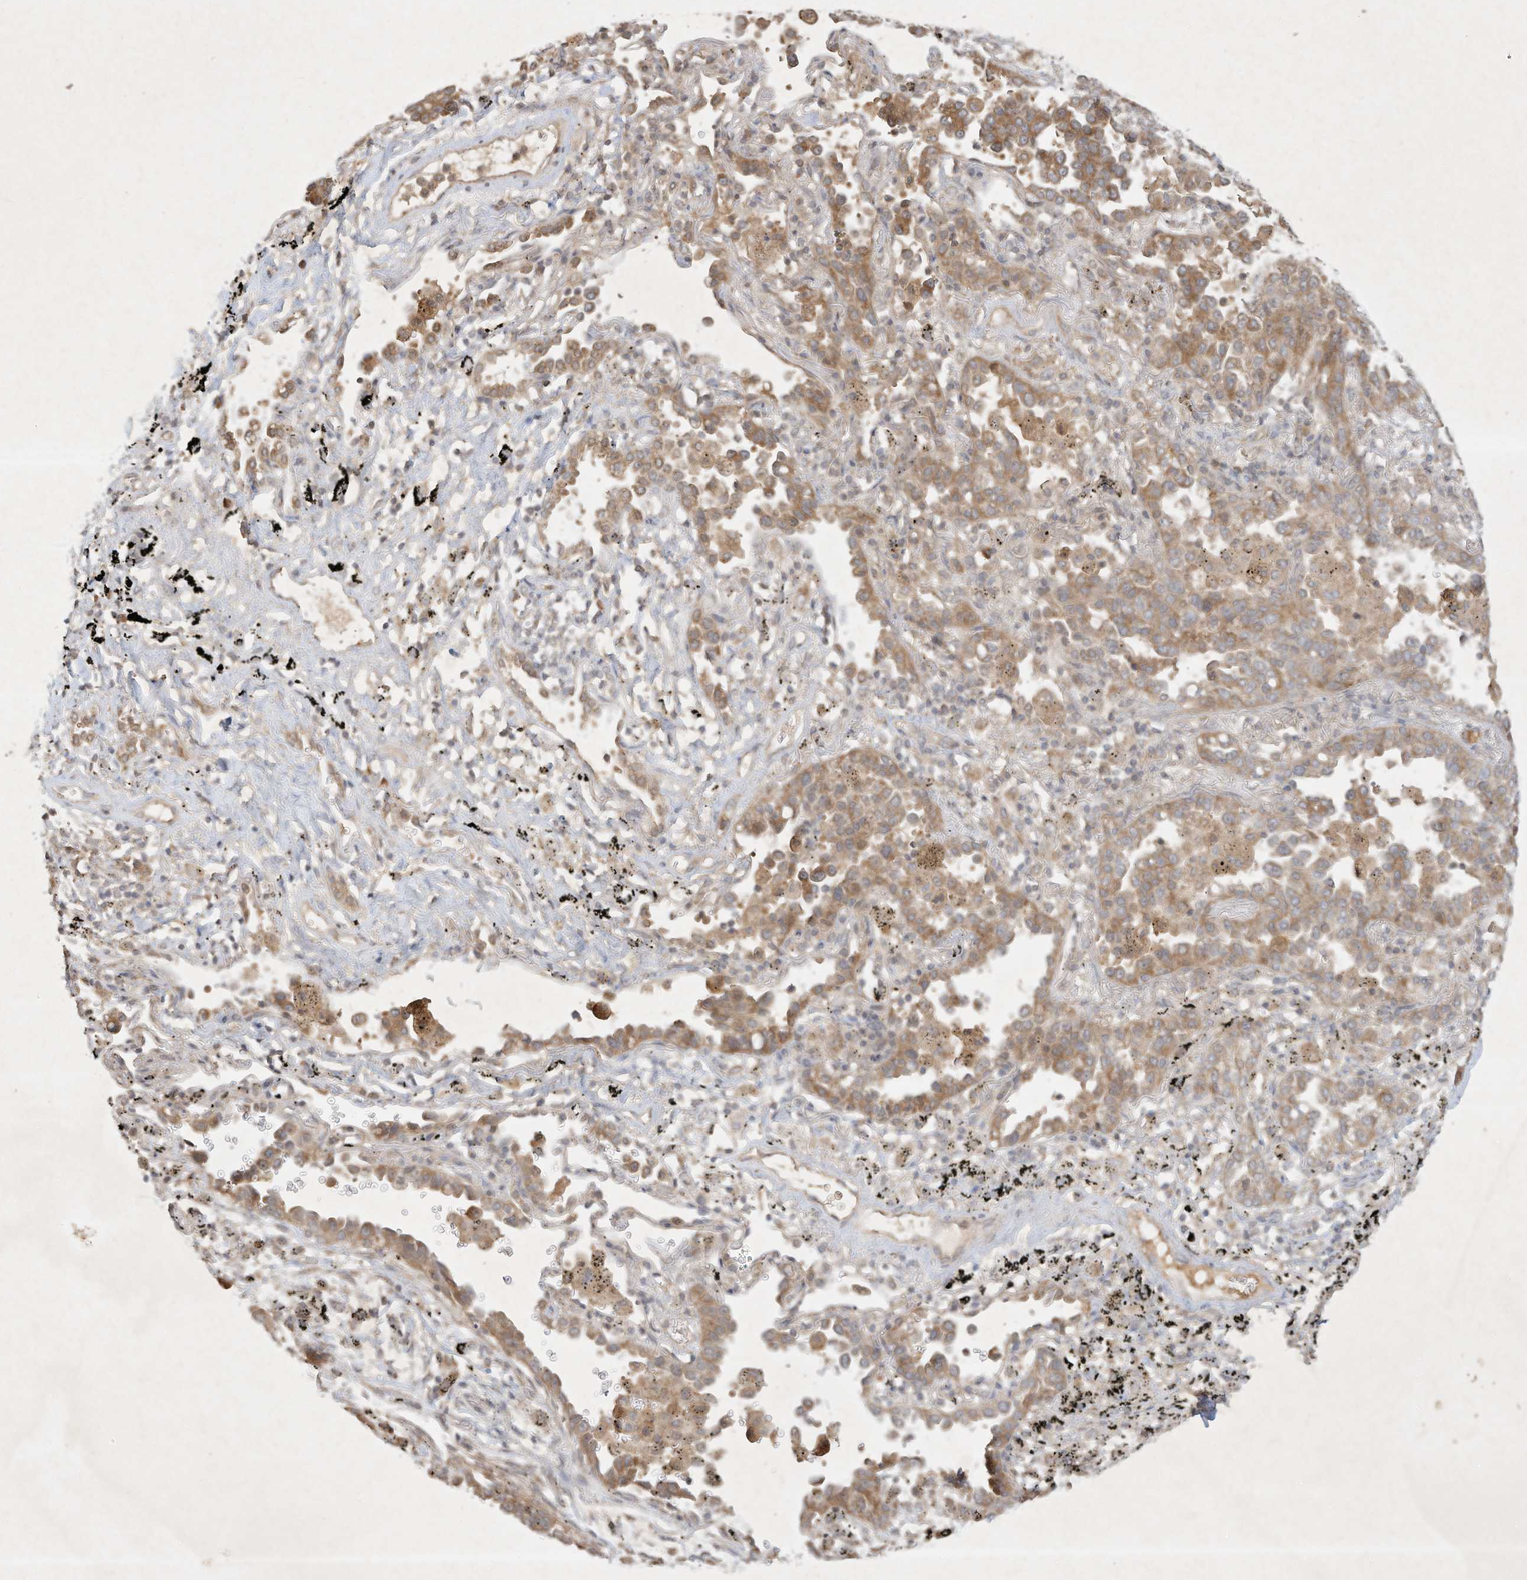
{"staining": {"intensity": "moderate", "quantity": ">75%", "location": "cytoplasmic/membranous"}, "tissue": "lung cancer", "cell_type": "Tumor cells", "image_type": "cancer", "snomed": [{"axis": "morphology", "description": "Normal tissue, NOS"}, {"axis": "morphology", "description": "Adenocarcinoma, NOS"}, {"axis": "topography", "description": "Lung"}], "caption": "Lung cancer was stained to show a protein in brown. There is medium levels of moderate cytoplasmic/membranous expression in approximately >75% of tumor cells.", "gene": "BTRC", "patient": {"sex": "male", "age": 59}}